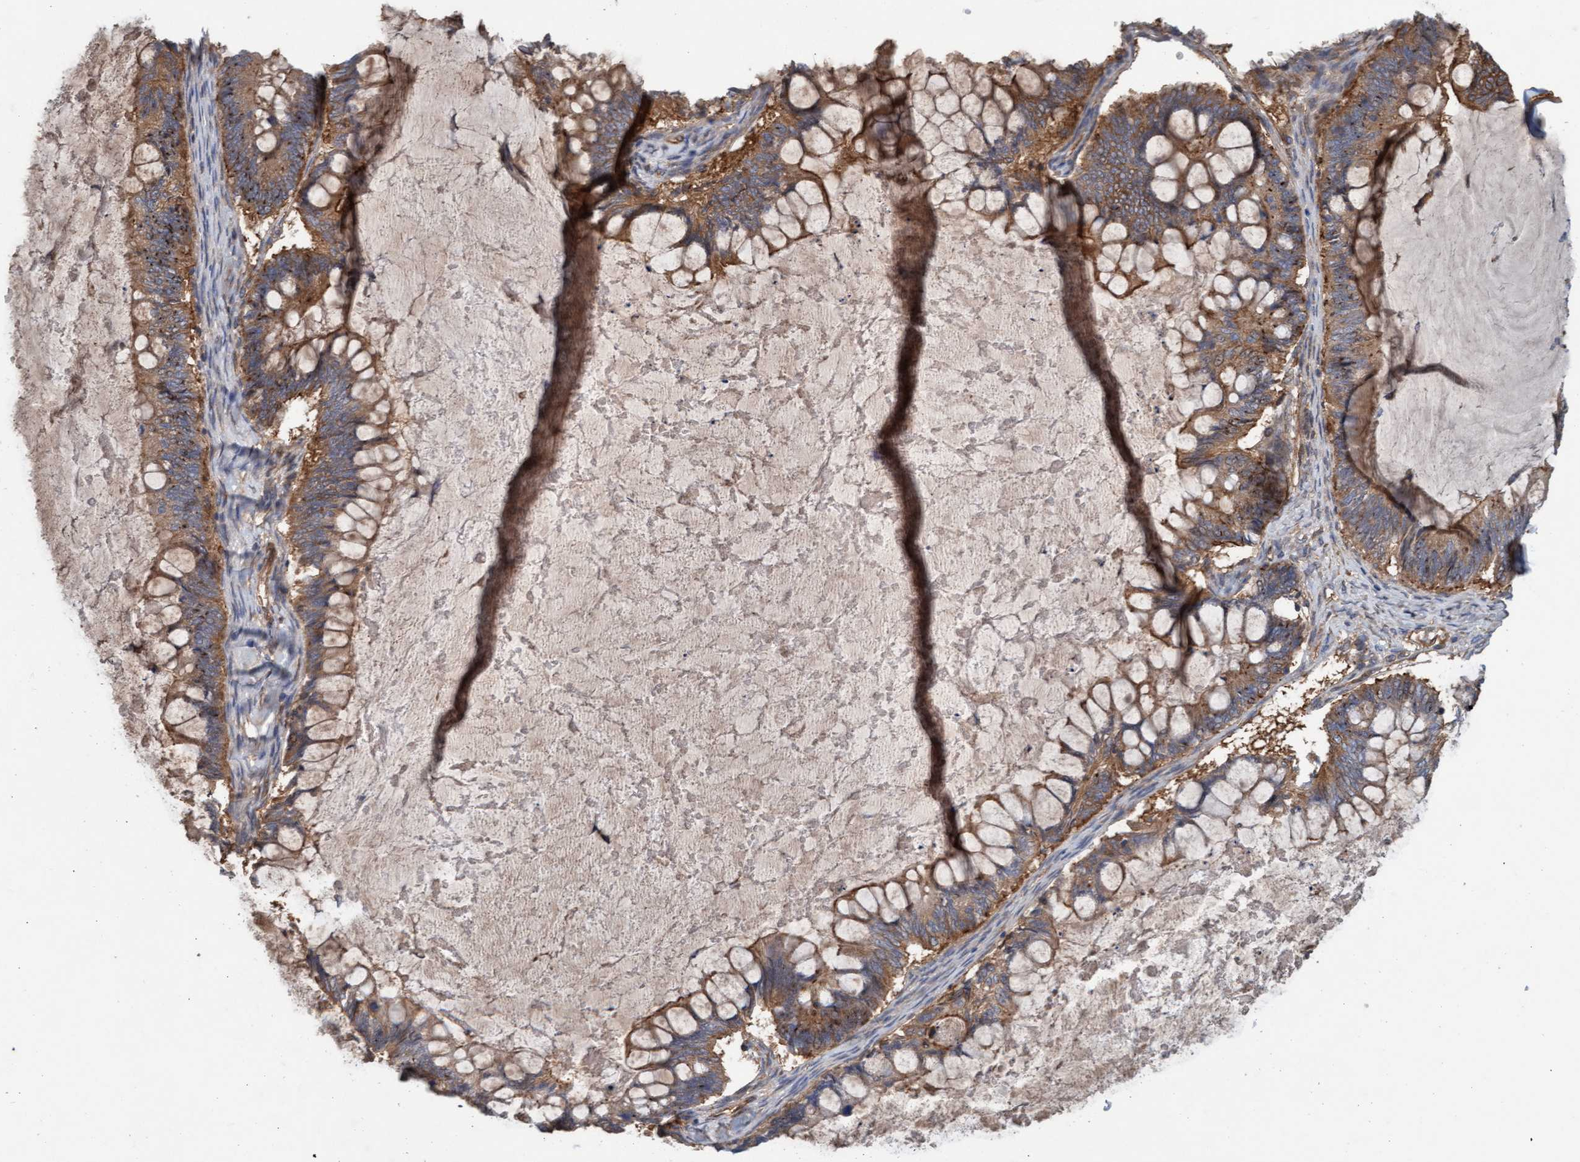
{"staining": {"intensity": "moderate", "quantity": ">75%", "location": "cytoplasmic/membranous"}, "tissue": "ovarian cancer", "cell_type": "Tumor cells", "image_type": "cancer", "snomed": [{"axis": "morphology", "description": "Cystadenocarcinoma, mucinous, NOS"}, {"axis": "topography", "description": "Ovary"}], "caption": "Ovarian mucinous cystadenocarcinoma tissue exhibits moderate cytoplasmic/membranous expression in approximately >75% of tumor cells, visualized by immunohistochemistry. The protein of interest is shown in brown color, while the nuclei are stained blue.", "gene": "ERAL1", "patient": {"sex": "female", "age": 61}}